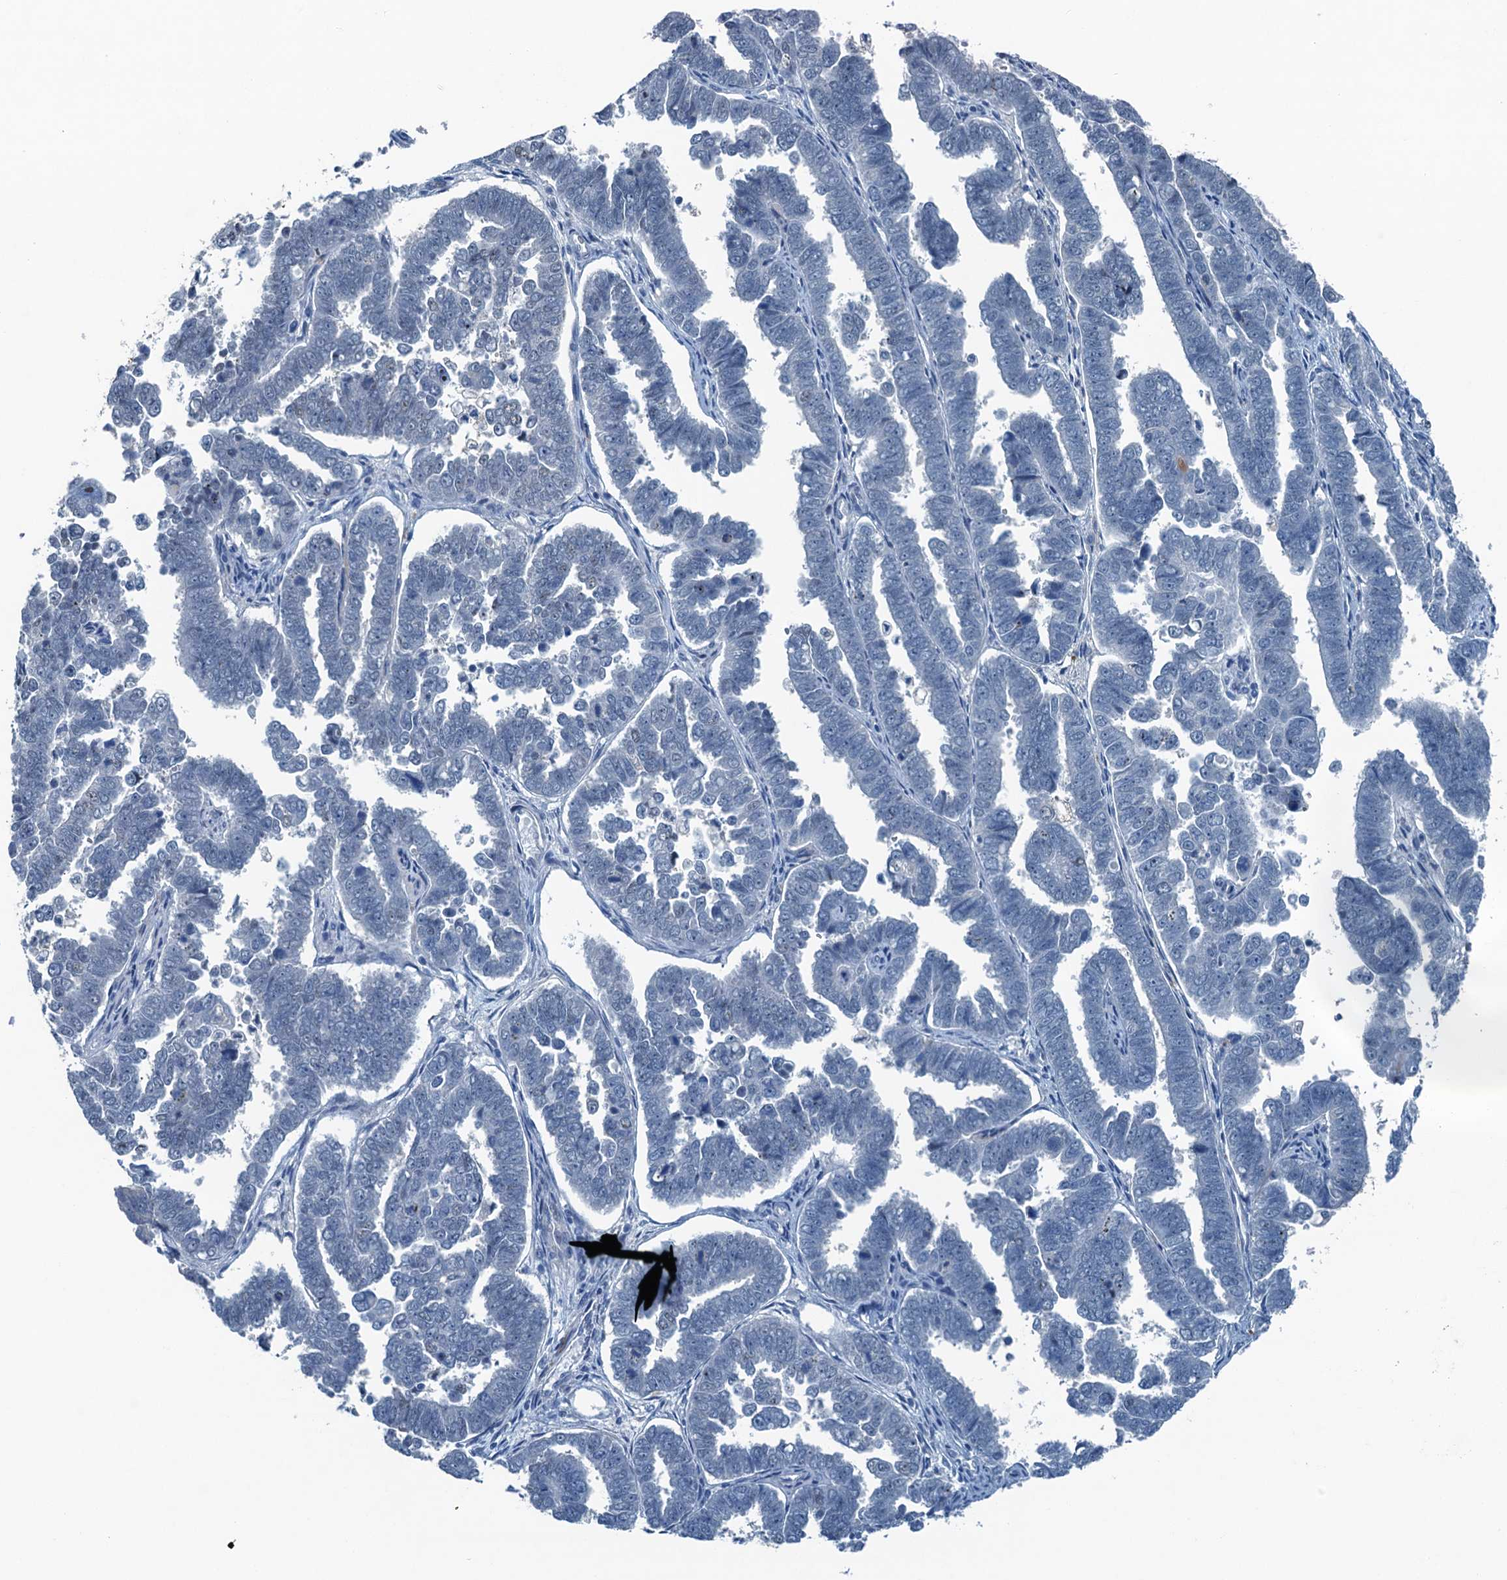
{"staining": {"intensity": "negative", "quantity": "none", "location": "none"}, "tissue": "endometrial cancer", "cell_type": "Tumor cells", "image_type": "cancer", "snomed": [{"axis": "morphology", "description": "Adenocarcinoma, NOS"}, {"axis": "topography", "description": "Endometrium"}], "caption": "Immunohistochemistry (IHC) of human endometrial adenocarcinoma reveals no expression in tumor cells.", "gene": "CBLIF", "patient": {"sex": "female", "age": 75}}